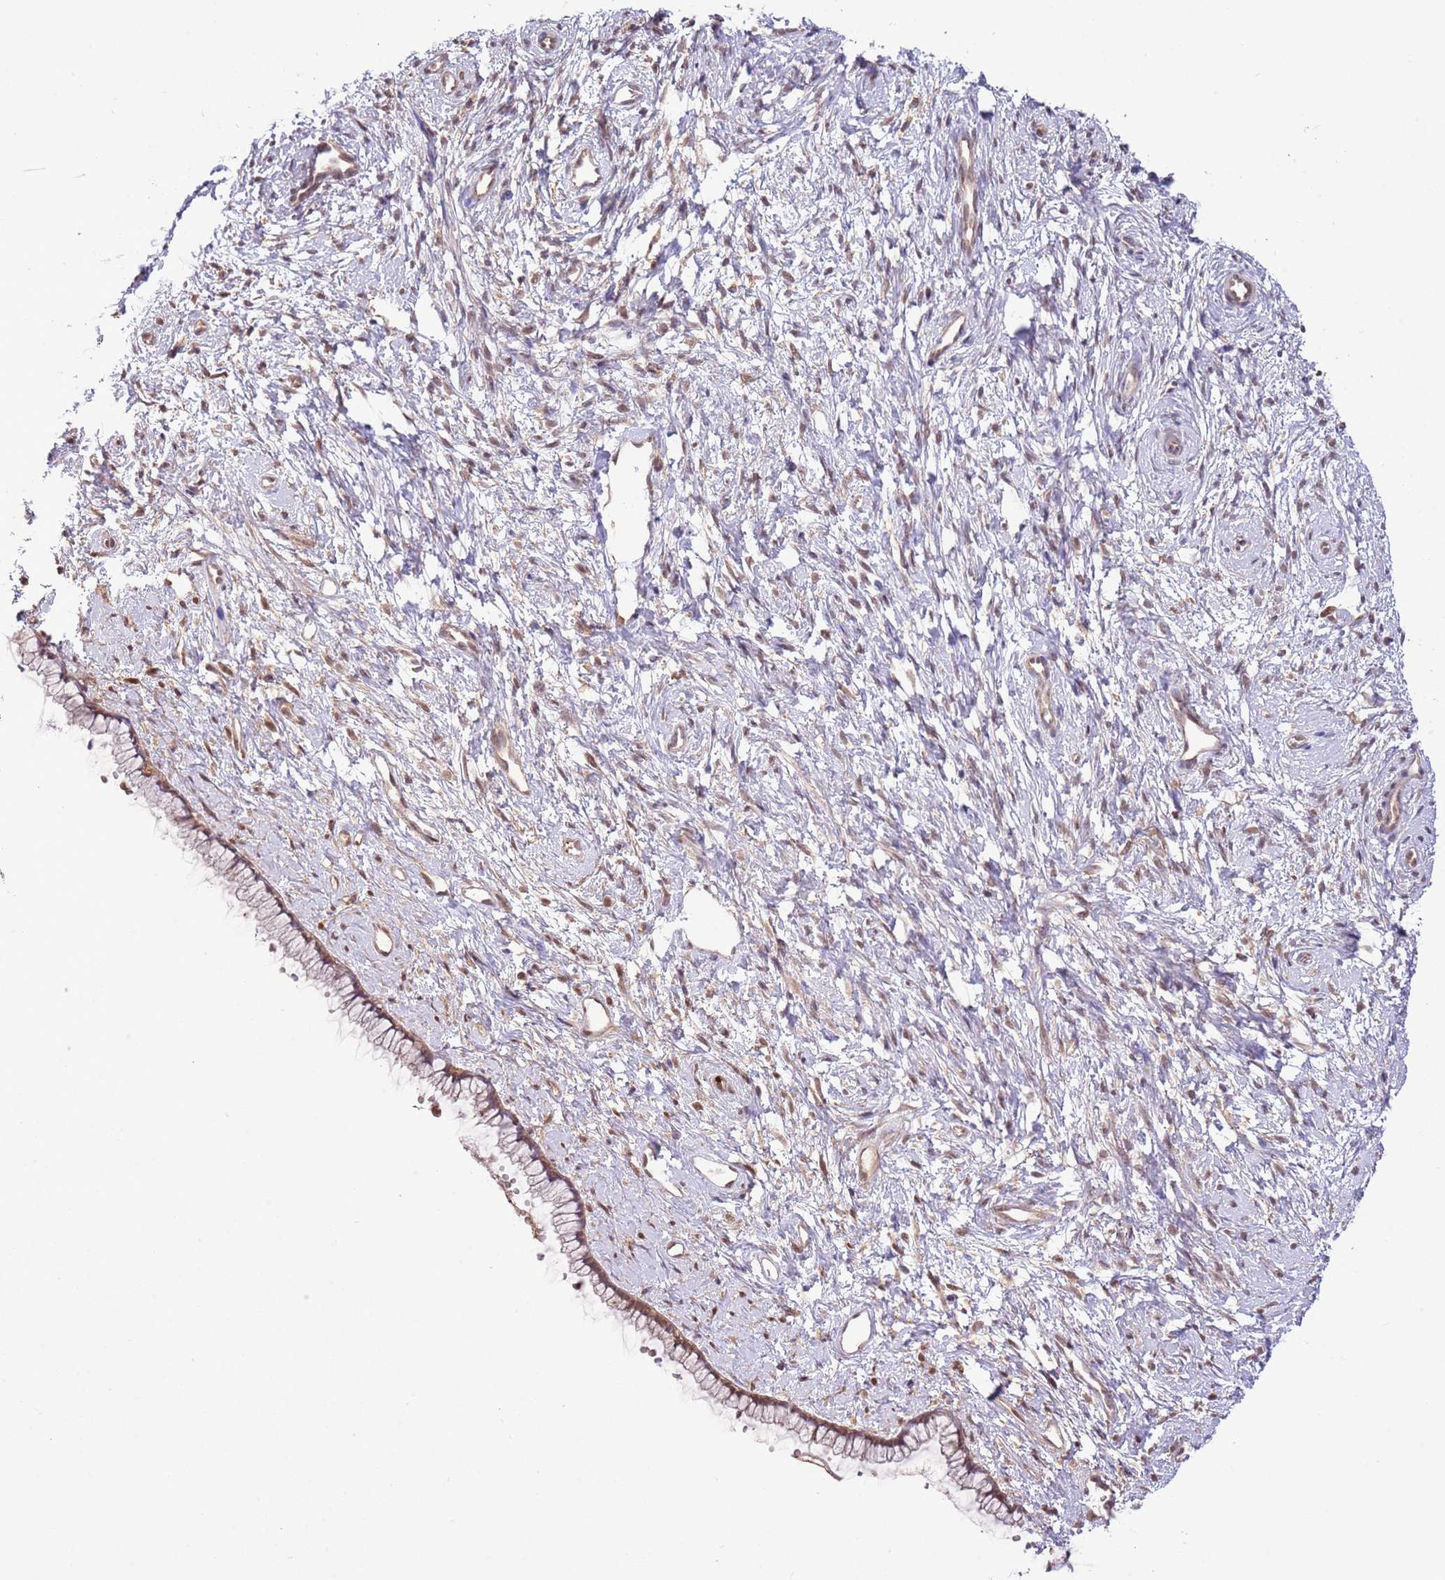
{"staining": {"intensity": "moderate", "quantity": "25%-75%", "location": "cytoplasmic/membranous"}, "tissue": "cervix", "cell_type": "Glandular cells", "image_type": "normal", "snomed": [{"axis": "morphology", "description": "Normal tissue, NOS"}, {"axis": "topography", "description": "Cervix"}], "caption": "Immunohistochemical staining of unremarkable human cervix shows moderate cytoplasmic/membranous protein expression in approximately 25%-75% of glandular cells.", "gene": "AMIGO1", "patient": {"sex": "female", "age": 57}}